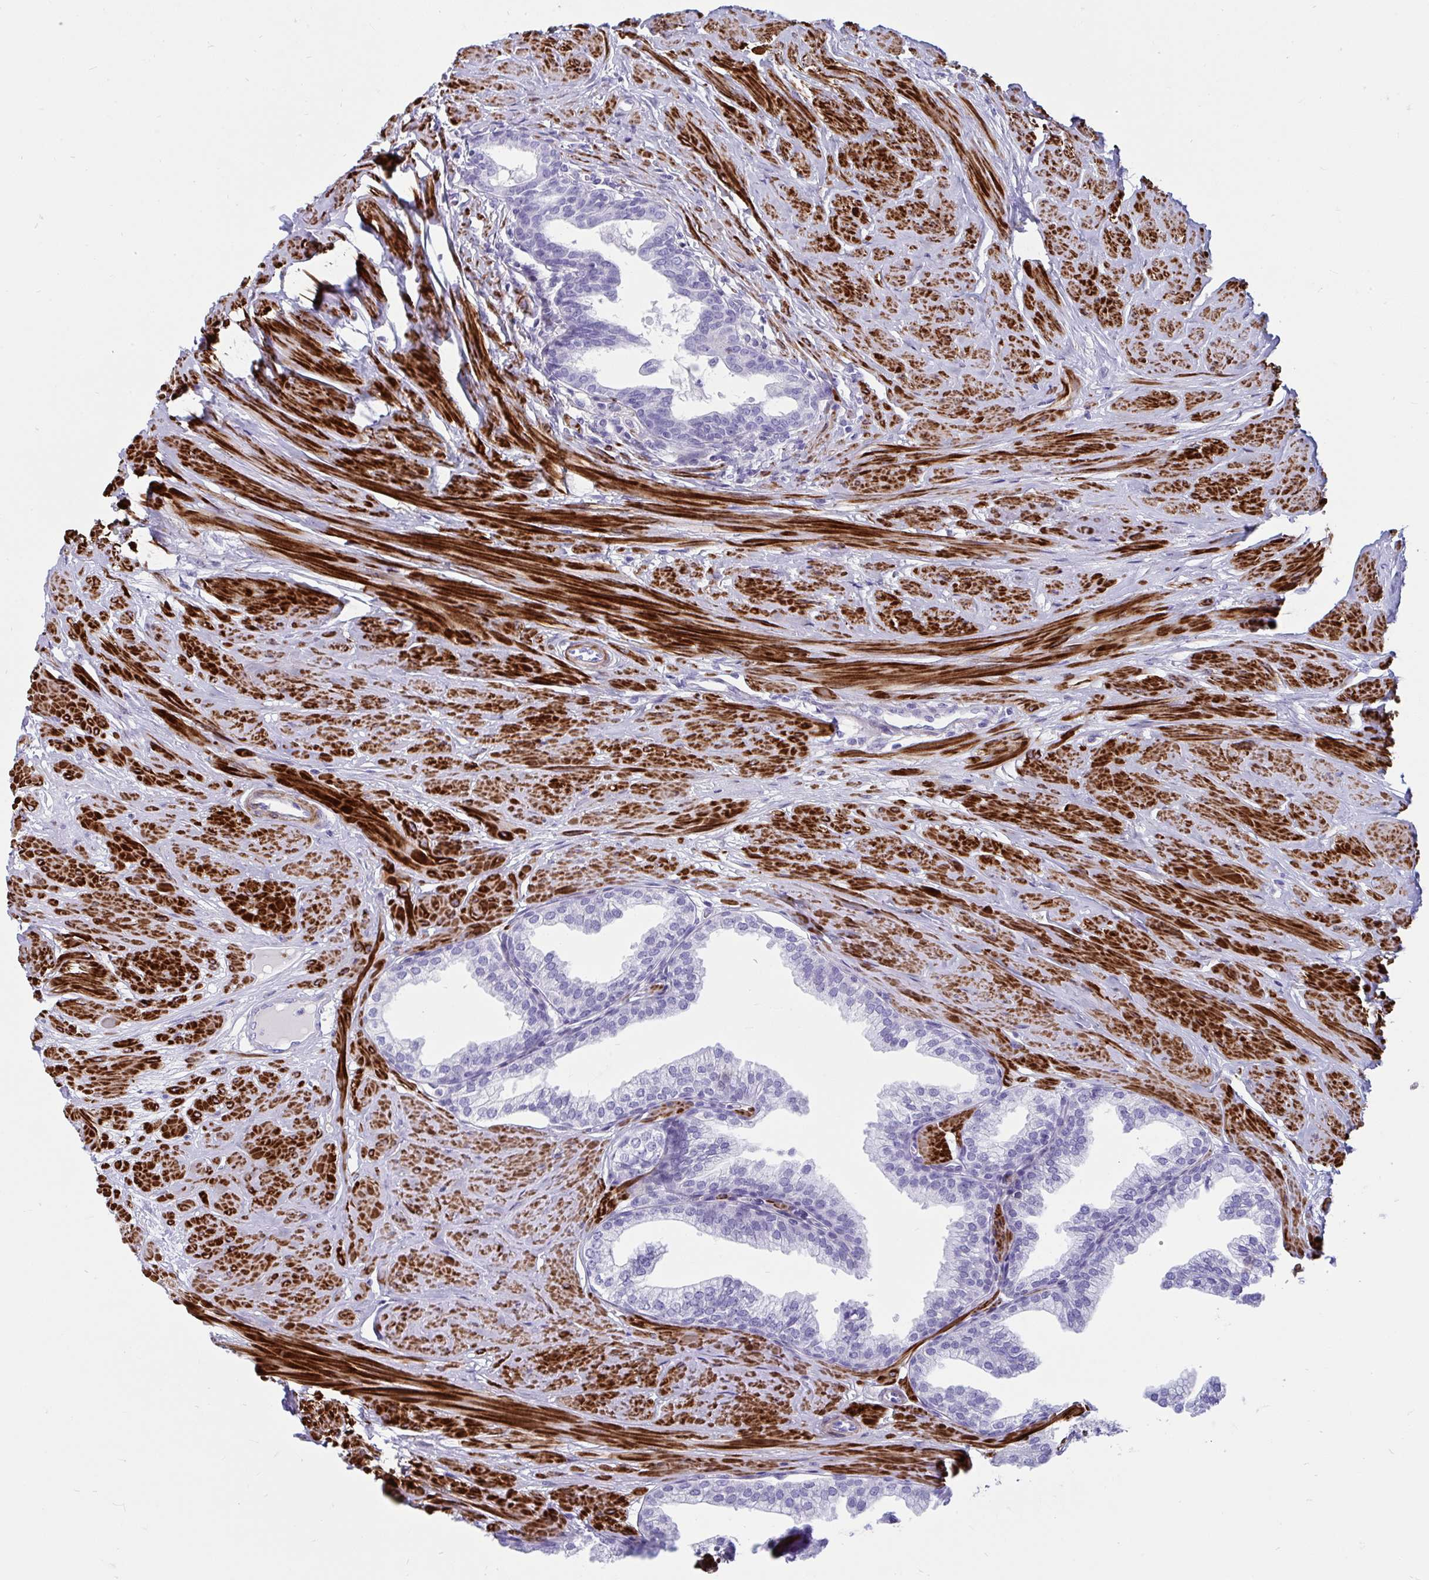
{"staining": {"intensity": "negative", "quantity": "none", "location": "none"}, "tissue": "prostate", "cell_type": "Glandular cells", "image_type": "normal", "snomed": [{"axis": "morphology", "description": "Normal tissue, NOS"}, {"axis": "topography", "description": "Prostate"}, {"axis": "topography", "description": "Peripheral nerve tissue"}], "caption": "Glandular cells are negative for protein expression in normal human prostate. (DAB IHC, high magnification).", "gene": "GRXCR2", "patient": {"sex": "male", "age": 55}}